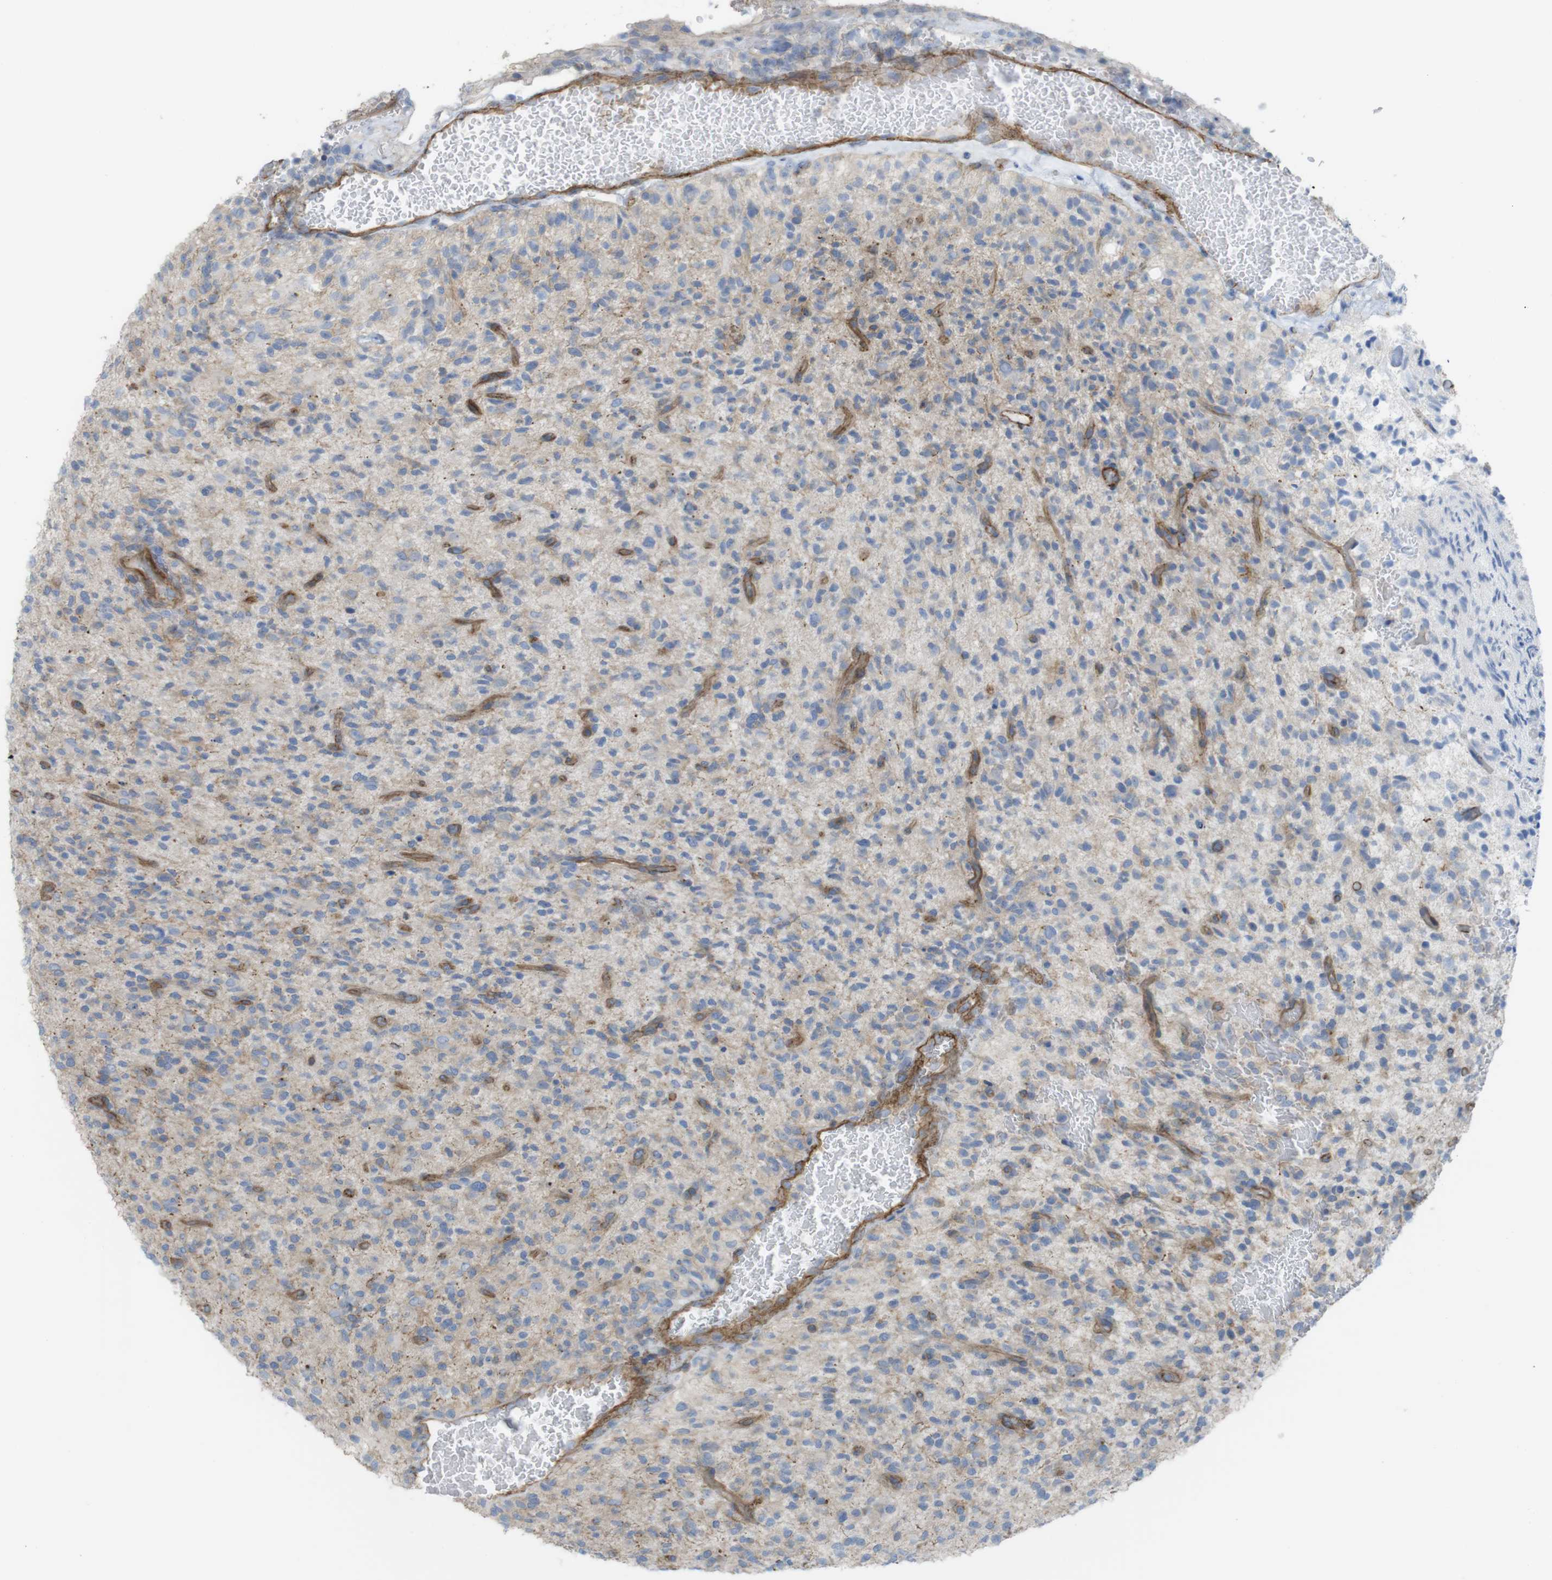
{"staining": {"intensity": "moderate", "quantity": "<25%", "location": "cytoplasmic/membranous"}, "tissue": "glioma", "cell_type": "Tumor cells", "image_type": "cancer", "snomed": [{"axis": "morphology", "description": "Glioma, malignant, High grade"}, {"axis": "topography", "description": "Brain"}], "caption": "Protein staining by immunohistochemistry (IHC) demonstrates moderate cytoplasmic/membranous staining in approximately <25% of tumor cells in malignant glioma (high-grade). (DAB (3,3'-diaminobenzidine) IHC, brown staining for protein, blue staining for nuclei).", "gene": "PREX2", "patient": {"sex": "male", "age": 71}}